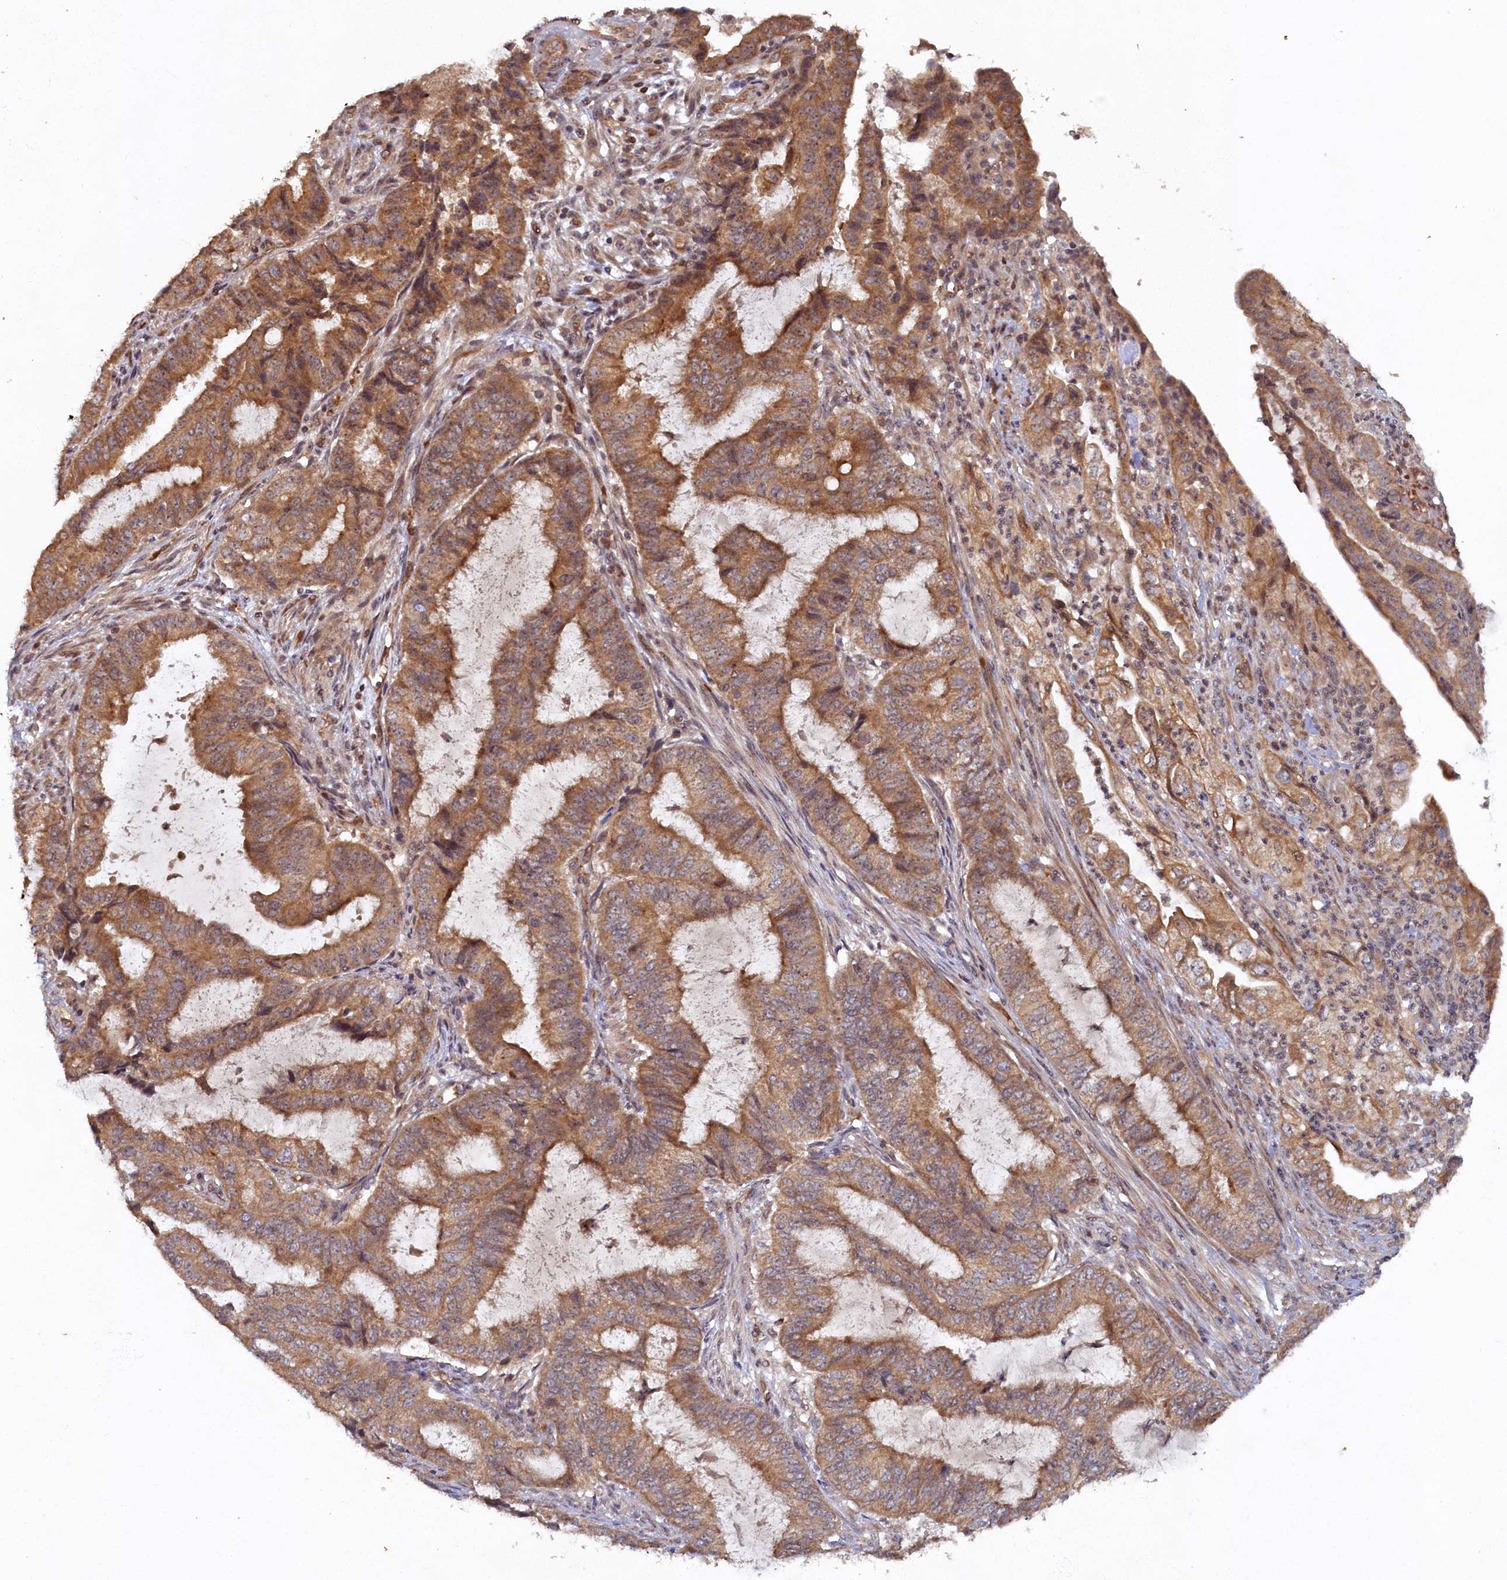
{"staining": {"intensity": "moderate", "quantity": ">75%", "location": "cytoplasmic/membranous"}, "tissue": "endometrial cancer", "cell_type": "Tumor cells", "image_type": "cancer", "snomed": [{"axis": "morphology", "description": "Adenocarcinoma, NOS"}, {"axis": "topography", "description": "Endometrium"}], "caption": "A high-resolution image shows IHC staining of adenocarcinoma (endometrial), which exhibits moderate cytoplasmic/membranous positivity in about >75% of tumor cells. The protein of interest is stained brown, and the nuclei are stained in blue (DAB IHC with brightfield microscopy, high magnification).", "gene": "CEP20", "patient": {"sex": "female", "age": 51}}